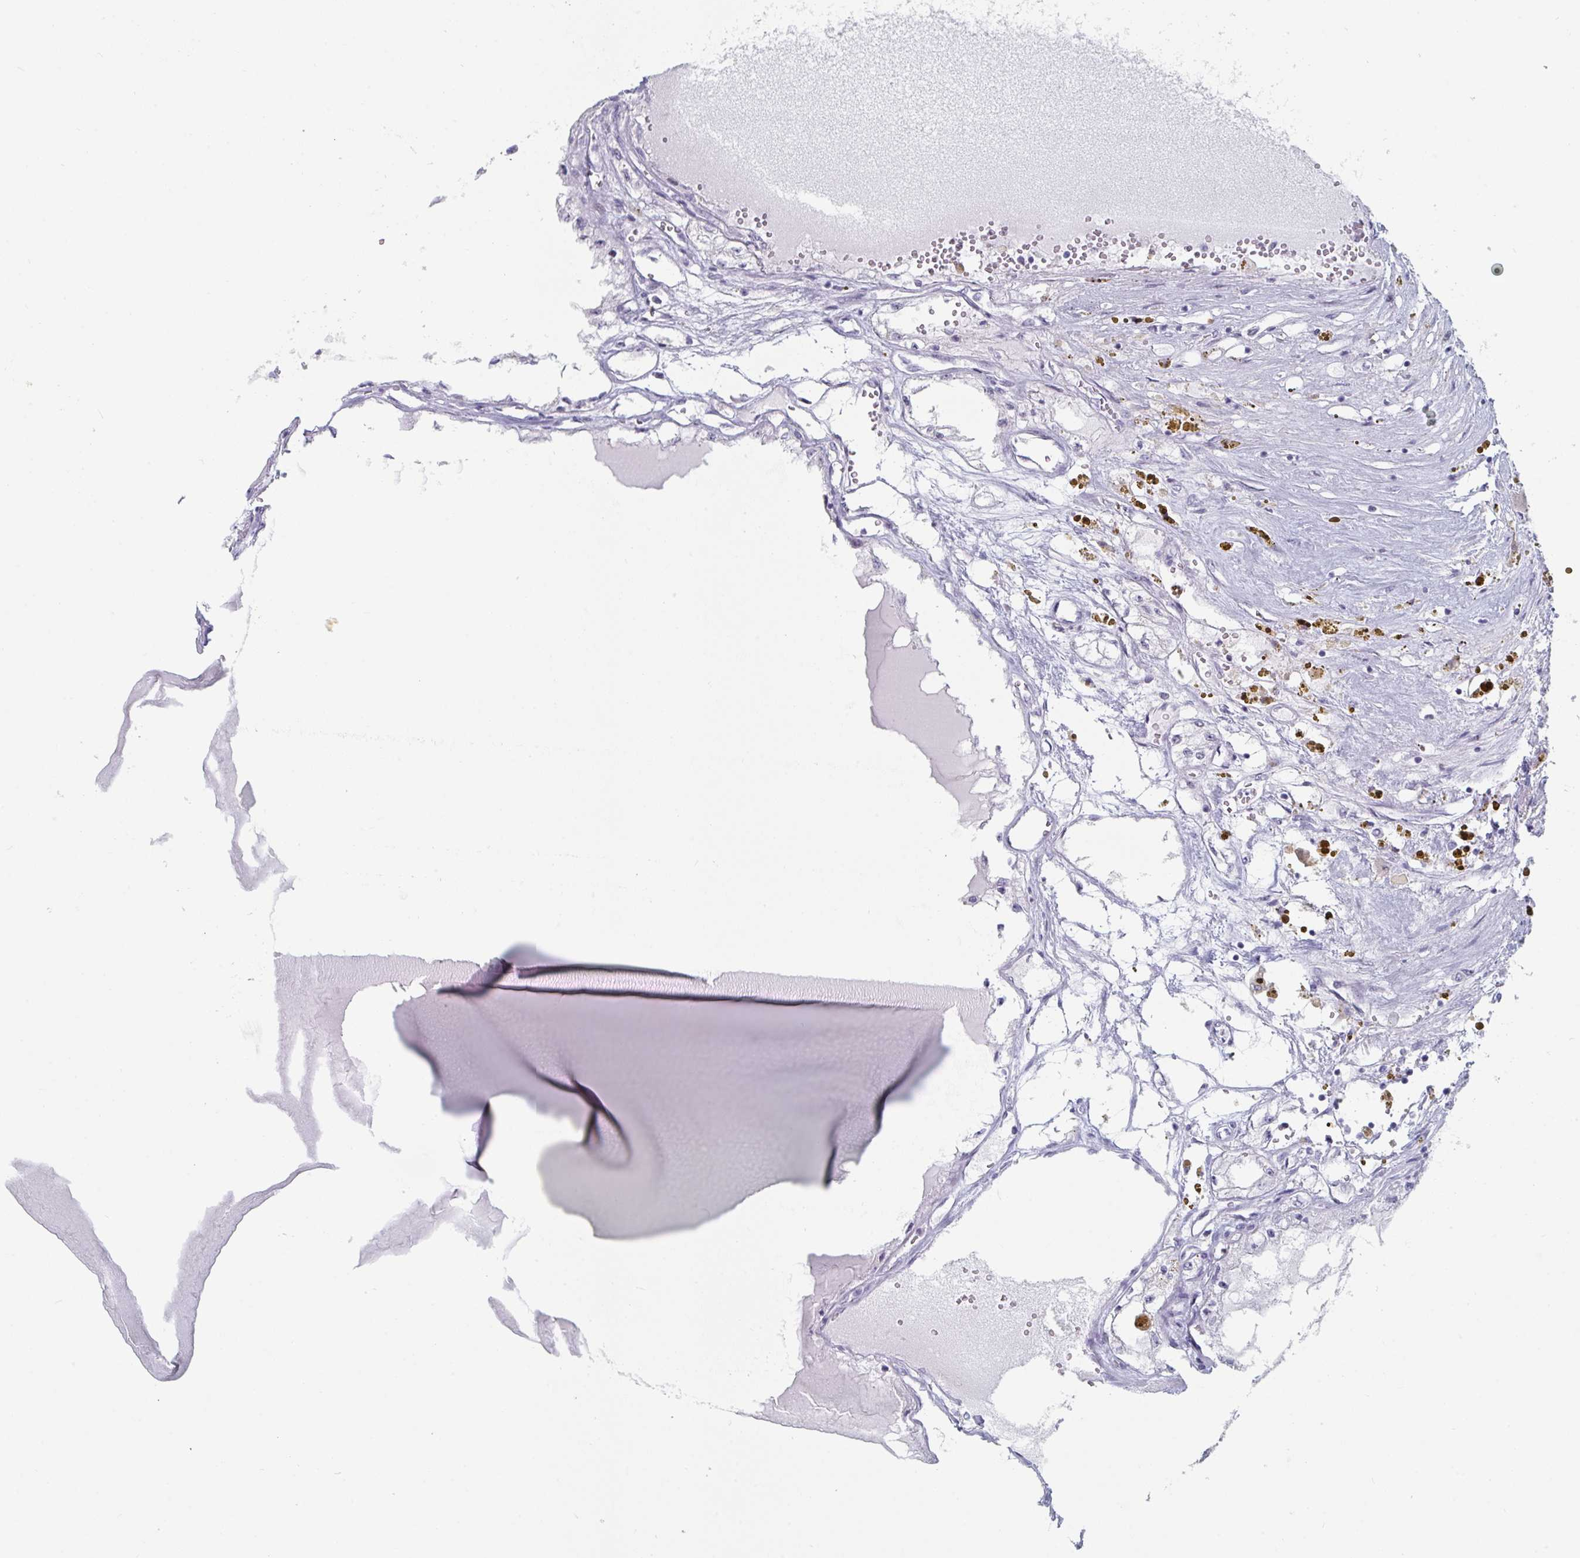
{"staining": {"intensity": "negative", "quantity": "none", "location": "none"}, "tissue": "renal cancer", "cell_type": "Tumor cells", "image_type": "cancer", "snomed": [{"axis": "morphology", "description": "Adenocarcinoma, NOS"}, {"axis": "topography", "description": "Kidney"}], "caption": "Tumor cells are negative for brown protein staining in renal cancer.", "gene": "NR1H2", "patient": {"sex": "male", "age": 56}}